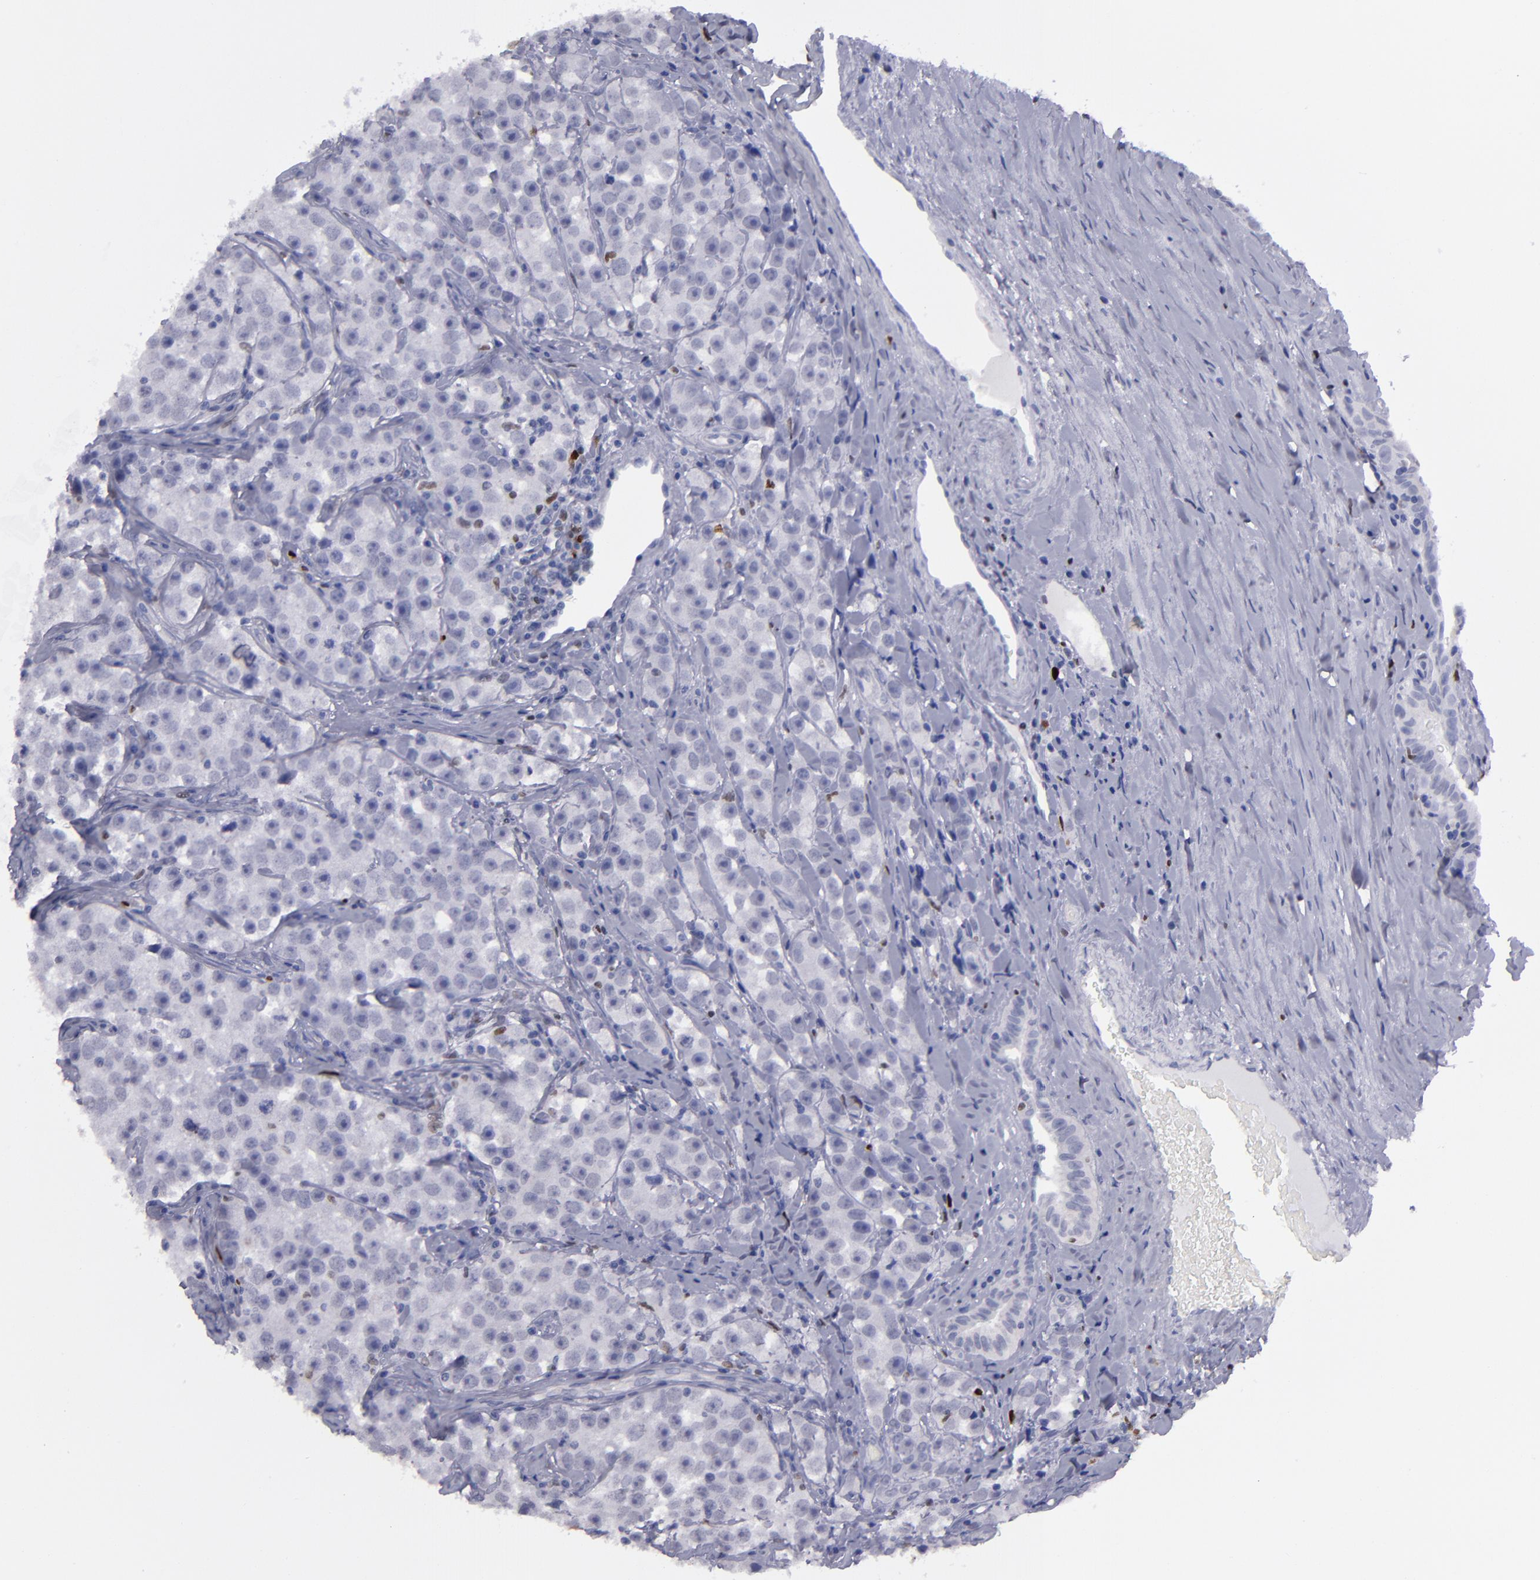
{"staining": {"intensity": "negative", "quantity": "none", "location": "none"}, "tissue": "testis cancer", "cell_type": "Tumor cells", "image_type": "cancer", "snomed": [{"axis": "morphology", "description": "Seminoma, NOS"}, {"axis": "topography", "description": "Testis"}], "caption": "DAB (3,3'-diaminobenzidine) immunohistochemical staining of human testis seminoma shows no significant positivity in tumor cells.", "gene": "IRF8", "patient": {"sex": "male", "age": 32}}